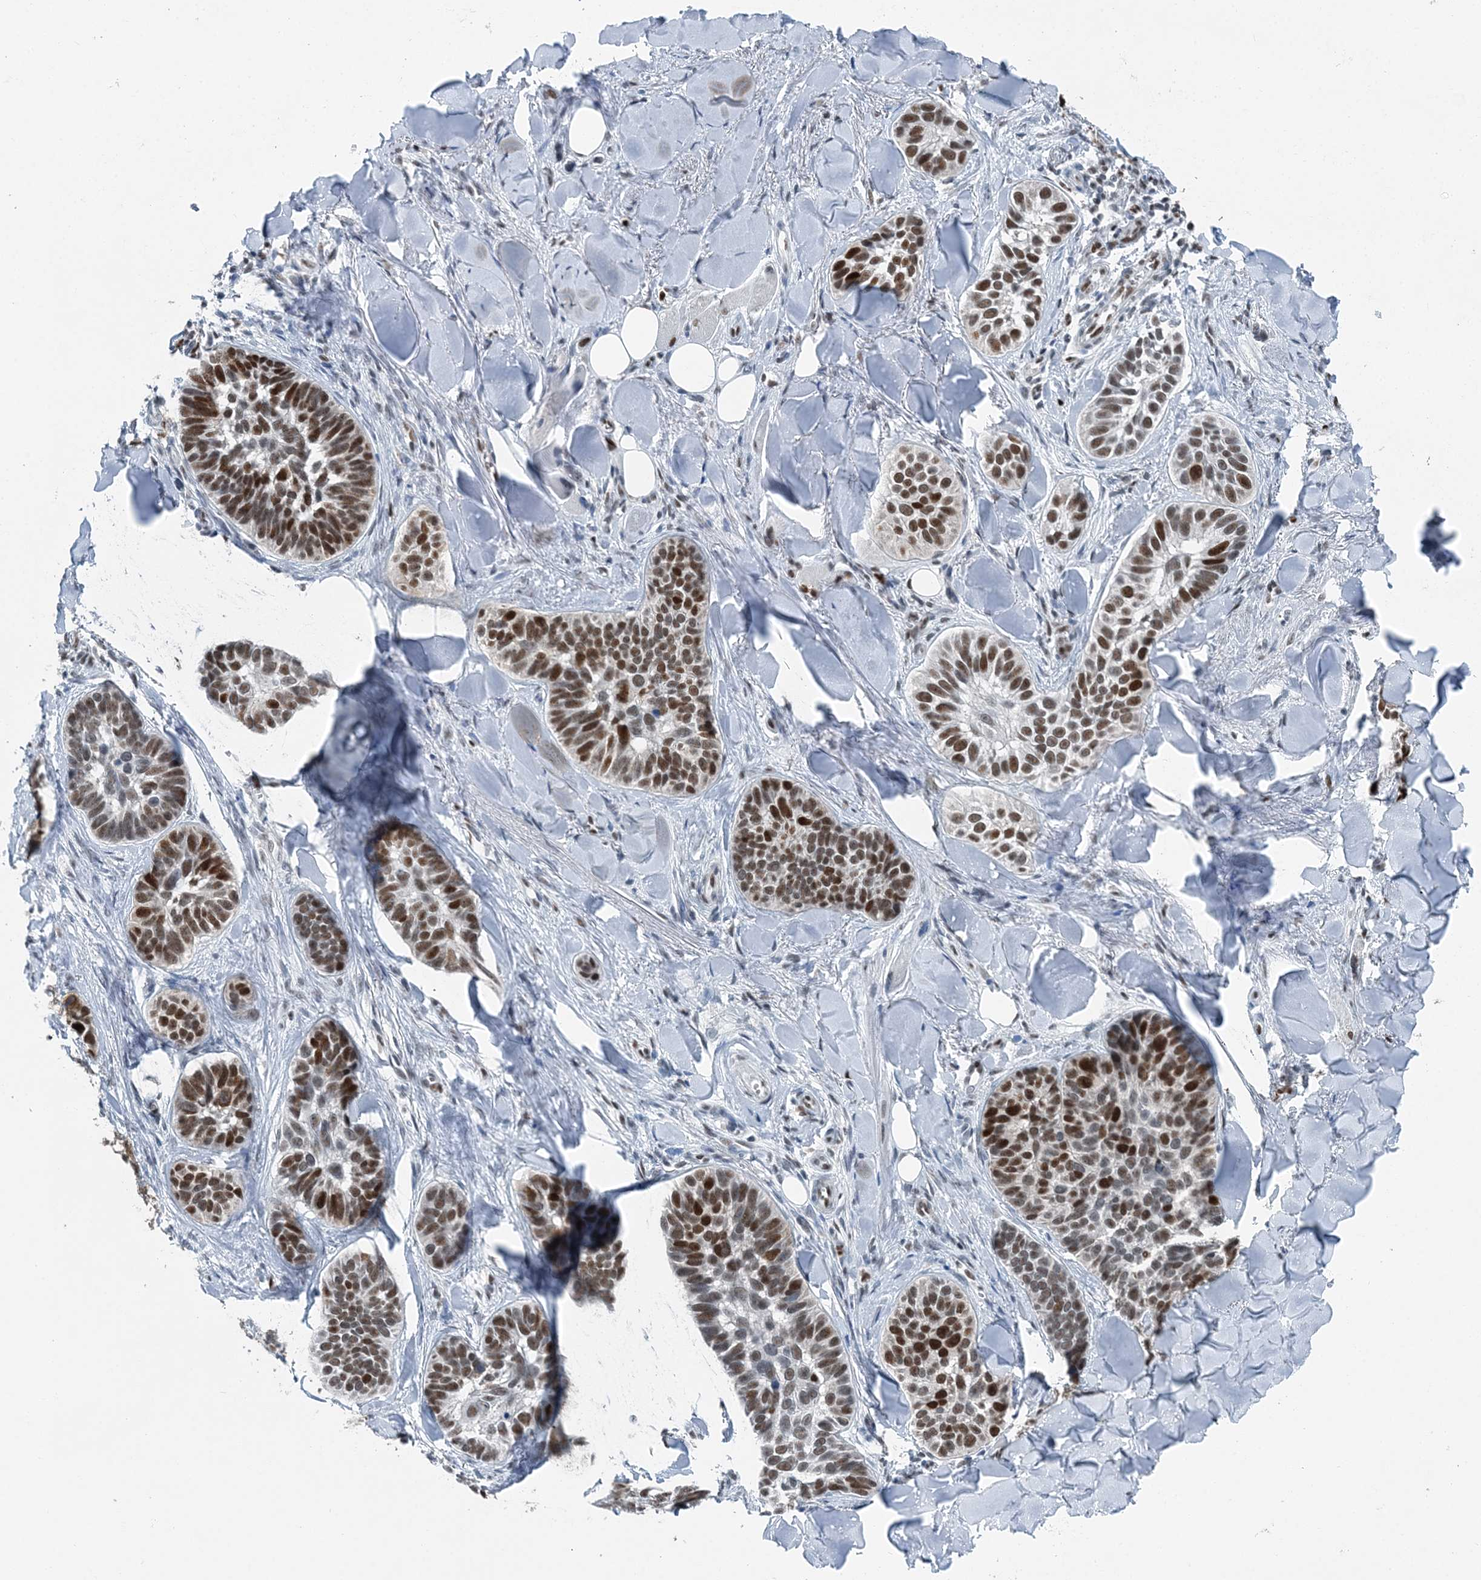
{"staining": {"intensity": "strong", "quantity": ">75%", "location": "nuclear"}, "tissue": "skin cancer", "cell_type": "Tumor cells", "image_type": "cancer", "snomed": [{"axis": "morphology", "description": "Basal cell carcinoma"}, {"axis": "topography", "description": "Skin"}], "caption": "Strong nuclear staining for a protein is present in approximately >75% of tumor cells of skin basal cell carcinoma using IHC.", "gene": "HAT1", "patient": {"sex": "male", "age": 62}}